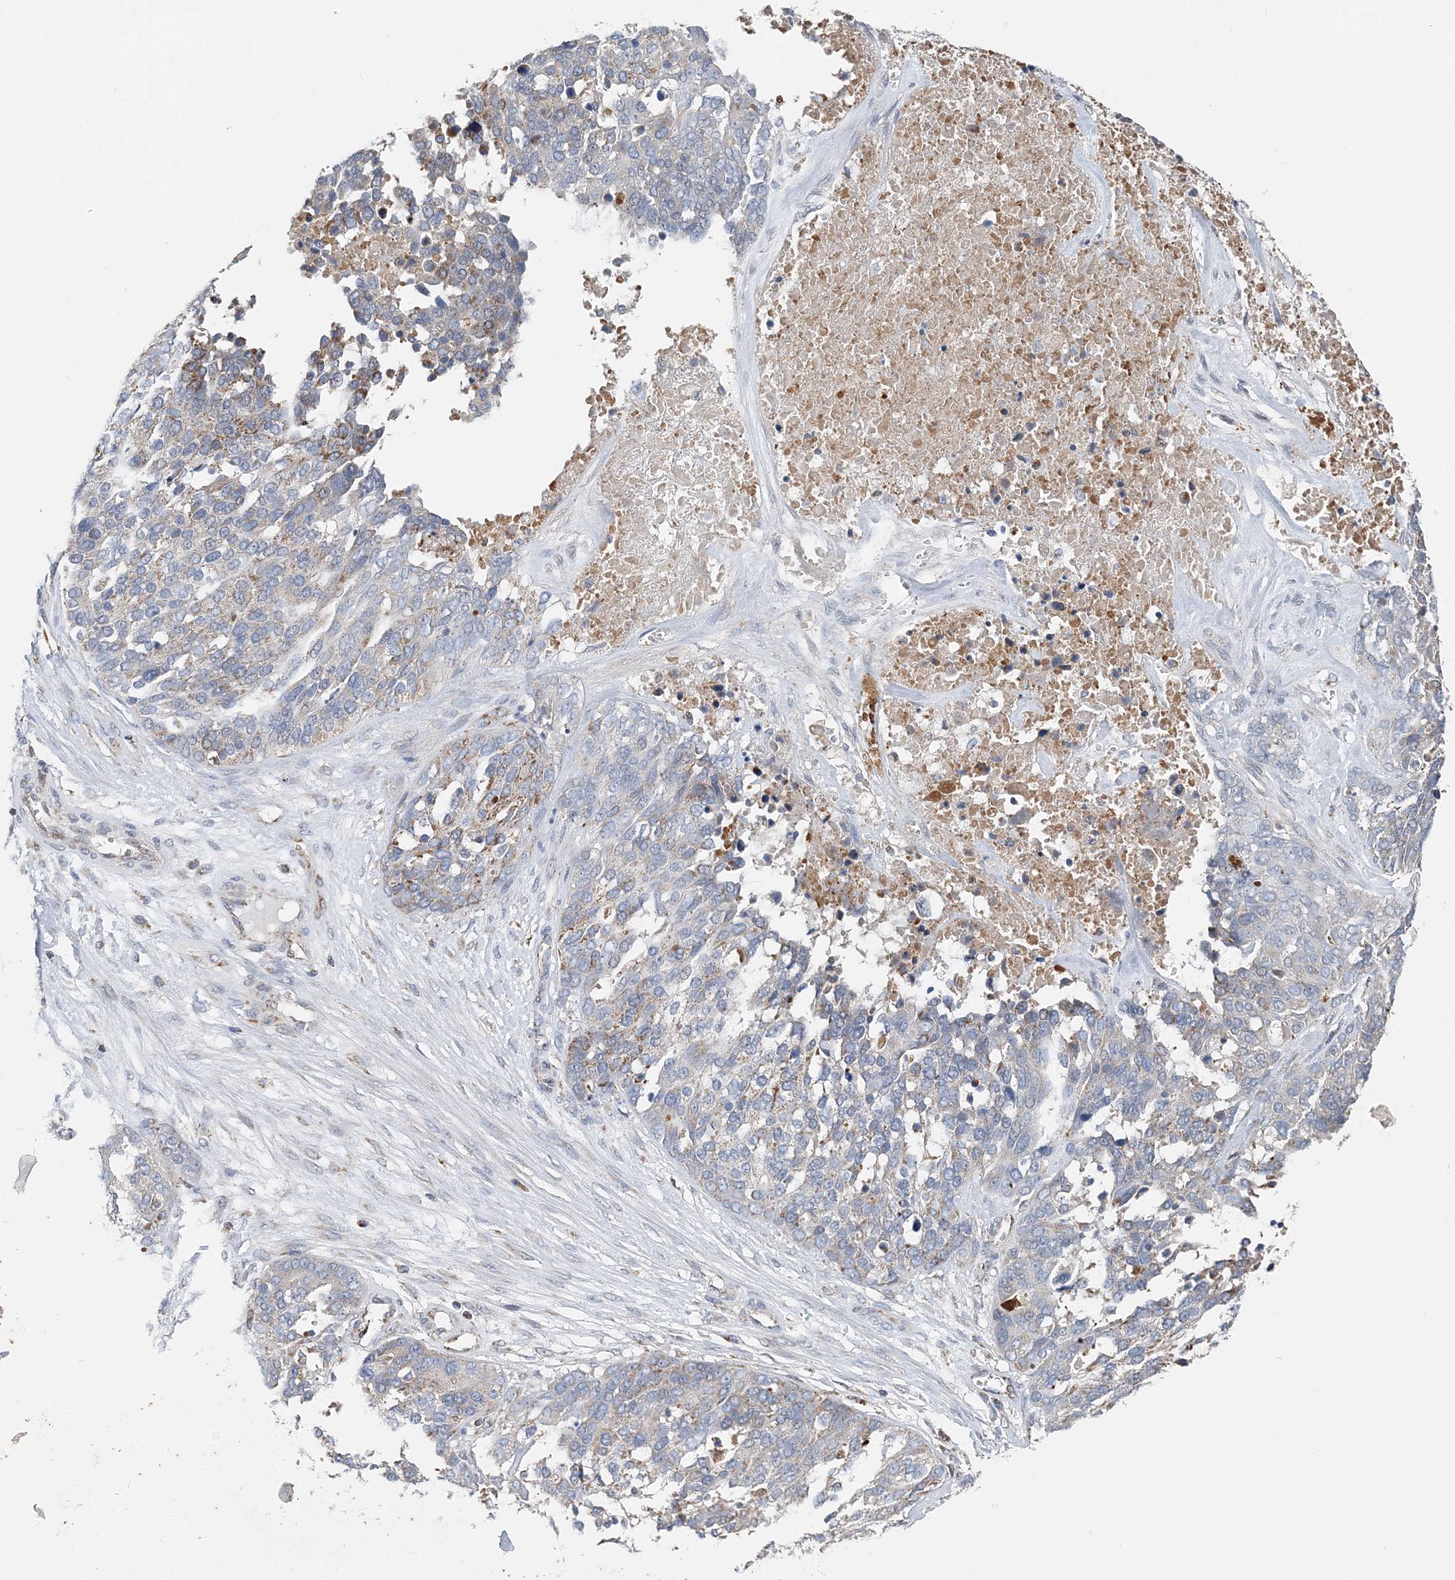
{"staining": {"intensity": "moderate", "quantity": "25%-75%", "location": "cytoplasmic/membranous"}, "tissue": "ovarian cancer", "cell_type": "Tumor cells", "image_type": "cancer", "snomed": [{"axis": "morphology", "description": "Cystadenocarcinoma, serous, NOS"}, {"axis": "topography", "description": "Ovary"}], "caption": "Protein staining shows moderate cytoplasmic/membranous staining in approximately 25%-75% of tumor cells in ovarian cancer (serous cystadenocarcinoma).", "gene": "SPRY2", "patient": {"sex": "female", "age": 44}}